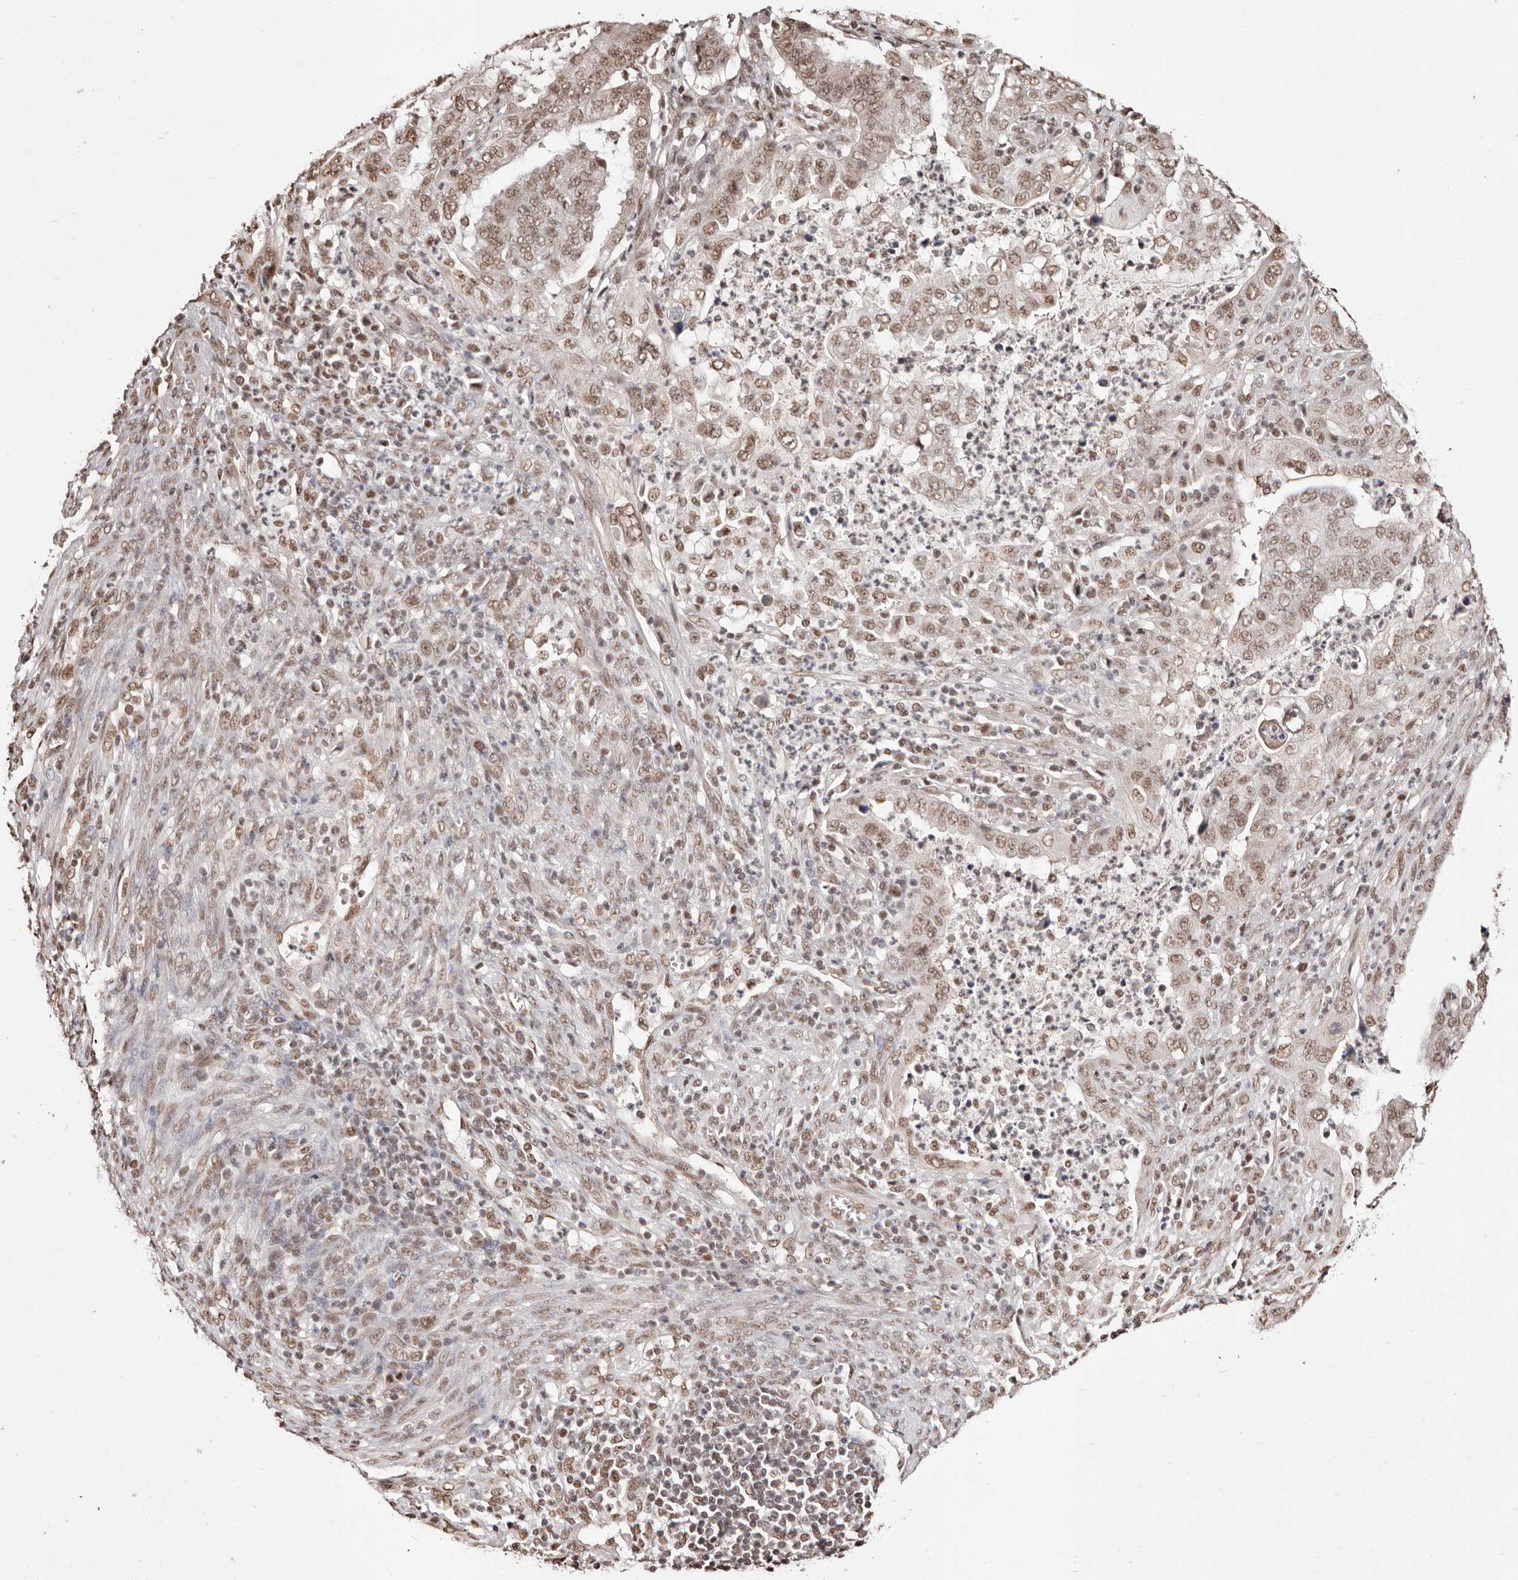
{"staining": {"intensity": "moderate", "quantity": ">75%", "location": "nuclear"}, "tissue": "endometrial cancer", "cell_type": "Tumor cells", "image_type": "cancer", "snomed": [{"axis": "morphology", "description": "Adenocarcinoma, NOS"}, {"axis": "topography", "description": "Endometrium"}], "caption": "This is an image of immunohistochemistry staining of endometrial adenocarcinoma, which shows moderate expression in the nuclear of tumor cells.", "gene": "BICRAL", "patient": {"sex": "female", "age": 51}}